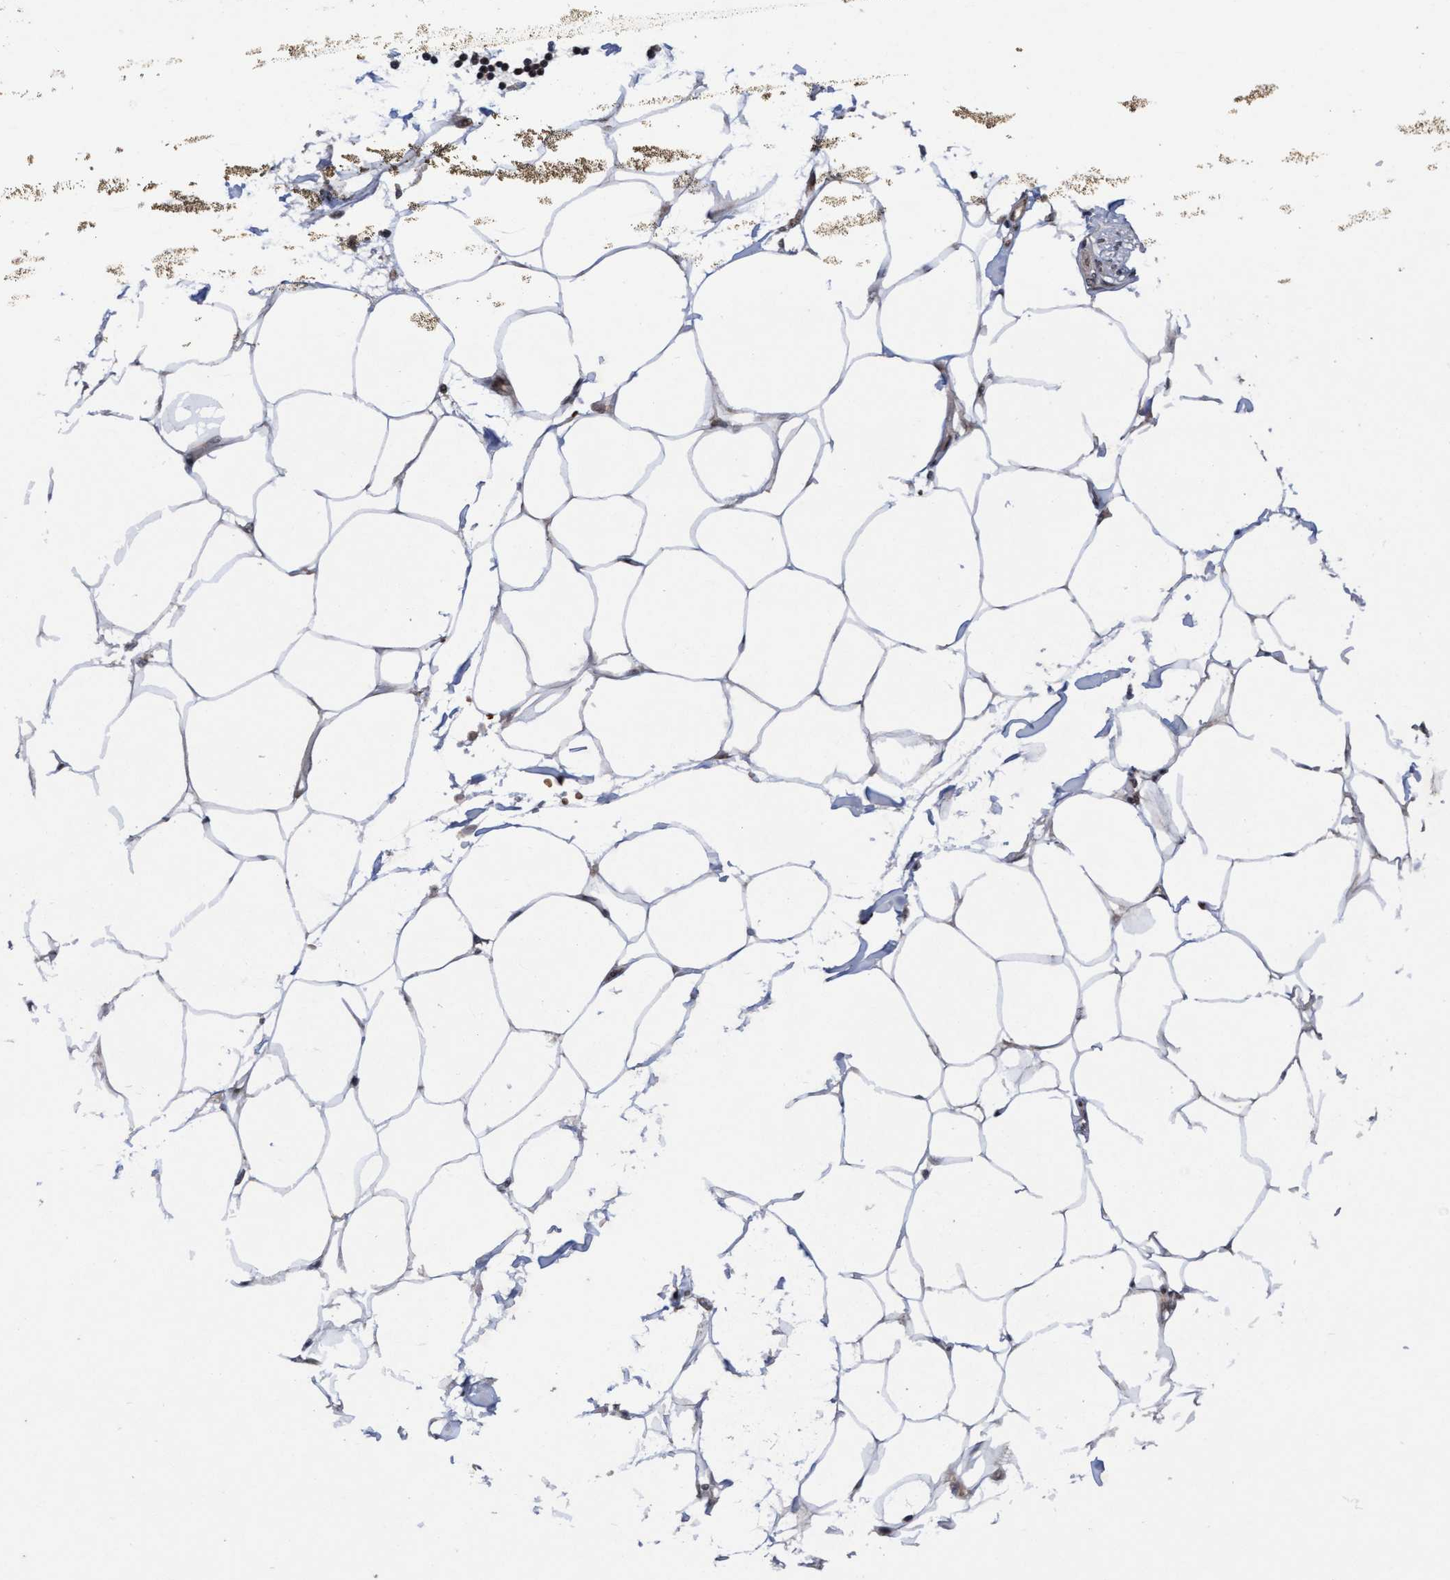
{"staining": {"intensity": "moderate", "quantity": "25%-75%", "location": "nuclear"}, "tissue": "adipose tissue", "cell_type": "Adipocytes", "image_type": "normal", "snomed": [{"axis": "morphology", "description": "Normal tissue, NOS"}, {"axis": "morphology", "description": "Adenocarcinoma, NOS"}, {"axis": "topography", "description": "Colon"}, {"axis": "topography", "description": "Peripheral nerve tissue"}], "caption": "Protein analysis of benign adipose tissue displays moderate nuclear positivity in approximately 25%-75% of adipocytes. (DAB (3,3'-diaminobenzidine) IHC, brown staining for protein, blue staining for nuclei).", "gene": "TANC2", "patient": {"sex": "male", "age": 14}}